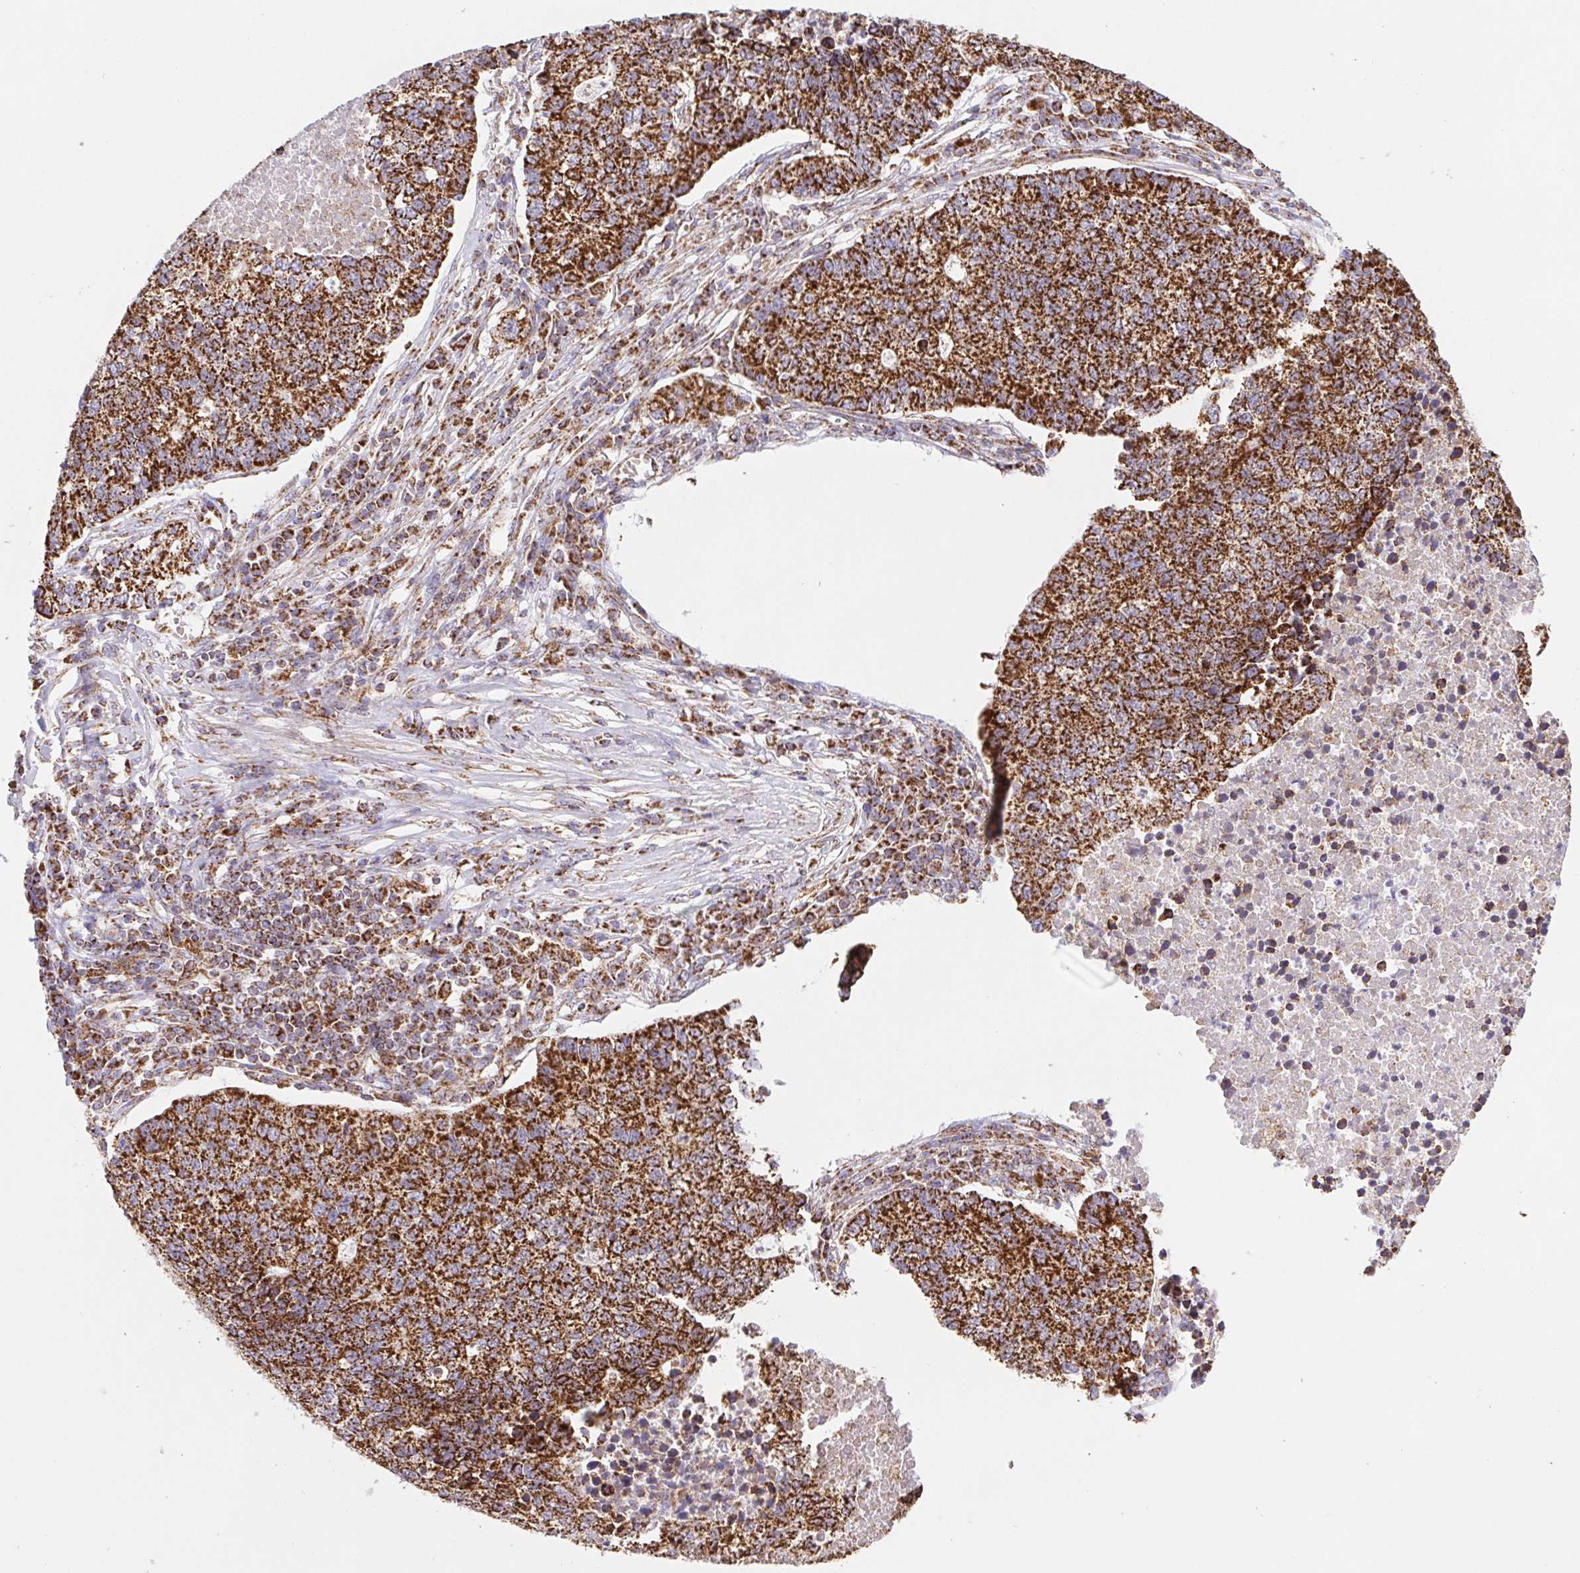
{"staining": {"intensity": "strong", "quantity": ">75%", "location": "cytoplasmic/membranous"}, "tissue": "lung cancer", "cell_type": "Tumor cells", "image_type": "cancer", "snomed": [{"axis": "morphology", "description": "Adenocarcinoma, NOS"}, {"axis": "topography", "description": "Lung"}], "caption": "This micrograph exhibits immunohistochemistry (IHC) staining of human lung cancer, with high strong cytoplasmic/membranous staining in about >75% of tumor cells.", "gene": "NIPSNAP2", "patient": {"sex": "male", "age": 57}}